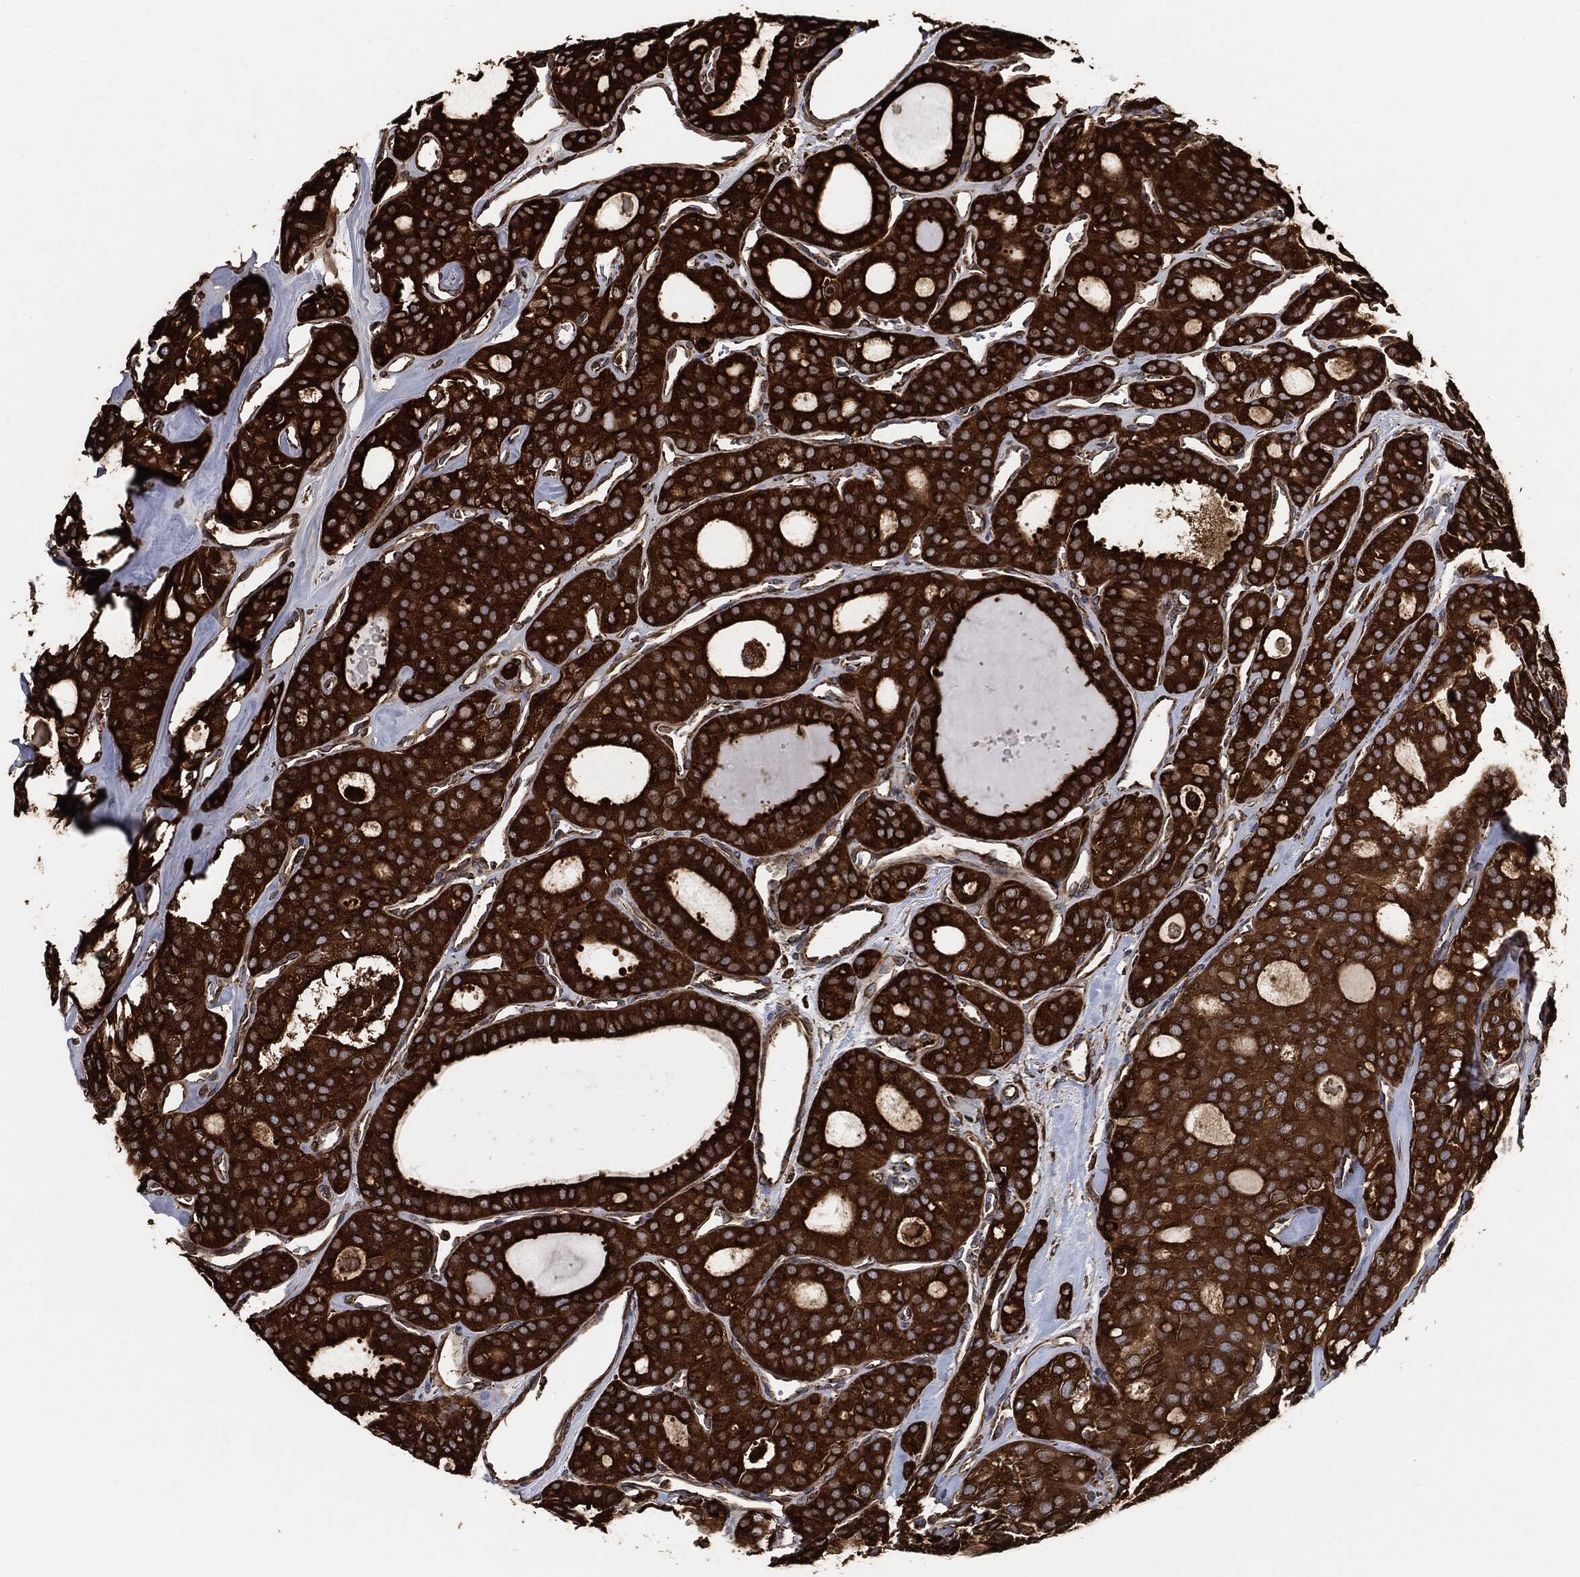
{"staining": {"intensity": "strong", "quantity": ">75%", "location": "cytoplasmic/membranous"}, "tissue": "thyroid cancer", "cell_type": "Tumor cells", "image_type": "cancer", "snomed": [{"axis": "morphology", "description": "Follicular adenoma carcinoma, NOS"}, {"axis": "topography", "description": "Thyroid gland"}], "caption": "Follicular adenoma carcinoma (thyroid) was stained to show a protein in brown. There is high levels of strong cytoplasmic/membranous positivity in approximately >75% of tumor cells.", "gene": "AMFR", "patient": {"sex": "male", "age": 75}}